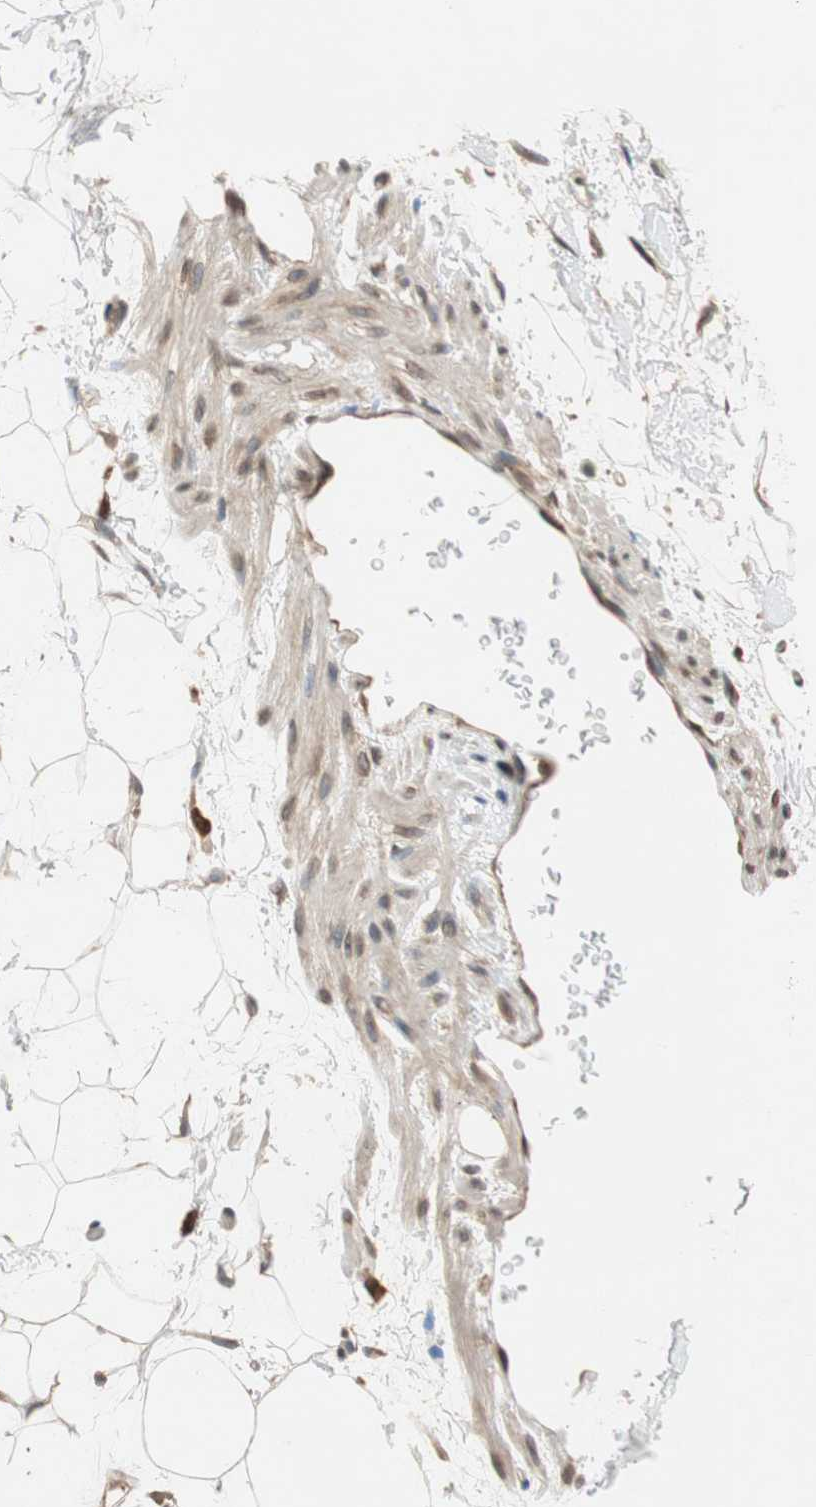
{"staining": {"intensity": "moderate", "quantity": "25%-75%", "location": "cytoplasmic/membranous"}, "tissue": "adipose tissue", "cell_type": "Adipocytes", "image_type": "normal", "snomed": [{"axis": "morphology", "description": "Normal tissue, NOS"}, {"axis": "topography", "description": "Soft tissue"}], "caption": "IHC micrograph of normal adipose tissue stained for a protein (brown), which reveals medium levels of moderate cytoplasmic/membranous positivity in about 25%-75% of adipocytes.", "gene": "AUP1", "patient": {"sex": "male", "age": 72}}